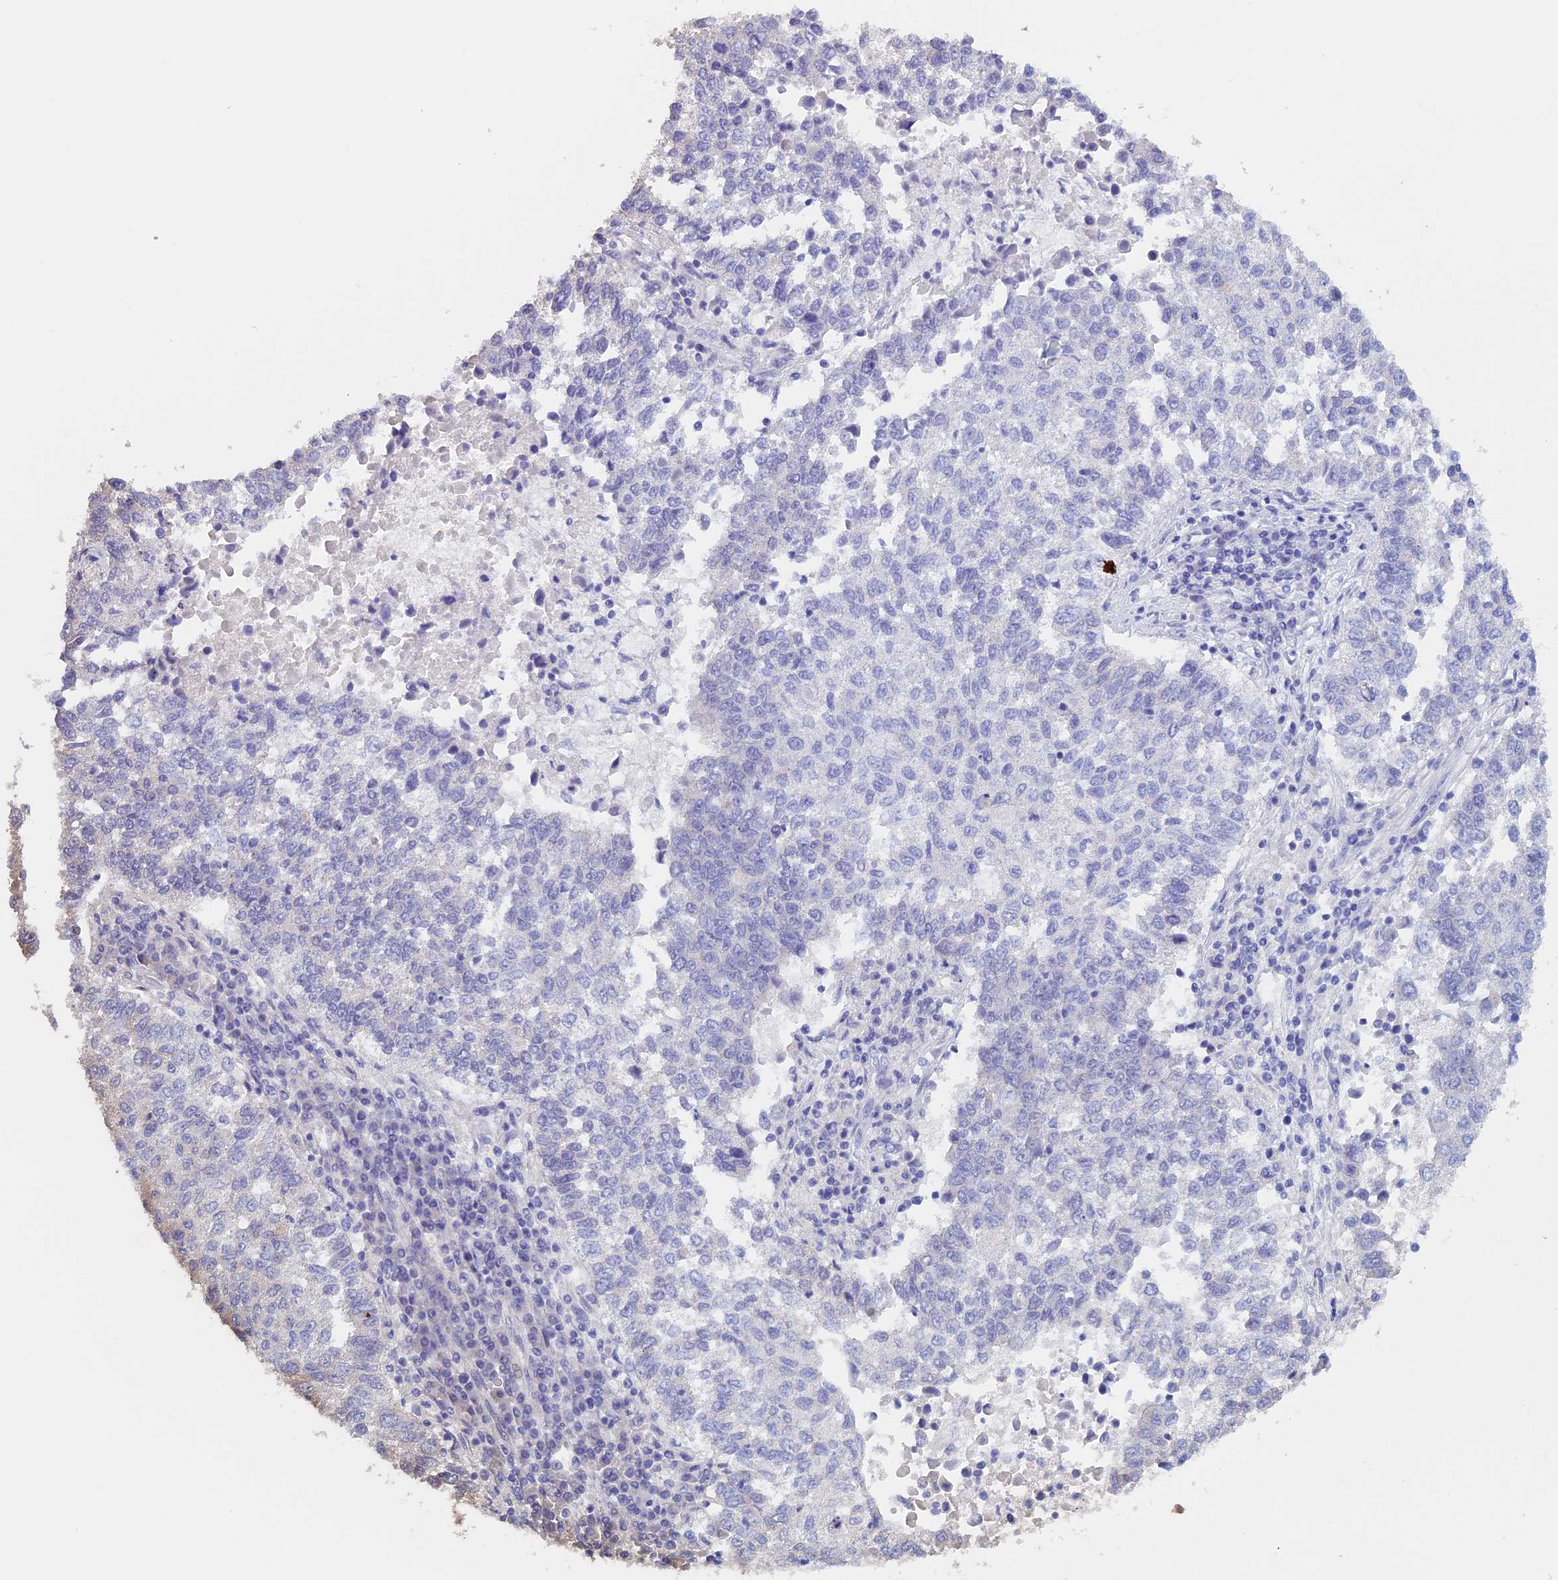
{"staining": {"intensity": "negative", "quantity": "none", "location": "none"}, "tissue": "lung cancer", "cell_type": "Tumor cells", "image_type": "cancer", "snomed": [{"axis": "morphology", "description": "Squamous cell carcinoma, NOS"}, {"axis": "topography", "description": "Lung"}], "caption": "This is an immunohistochemistry (IHC) image of human lung cancer. There is no expression in tumor cells.", "gene": "PSMC3IP", "patient": {"sex": "male", "age": 73}}